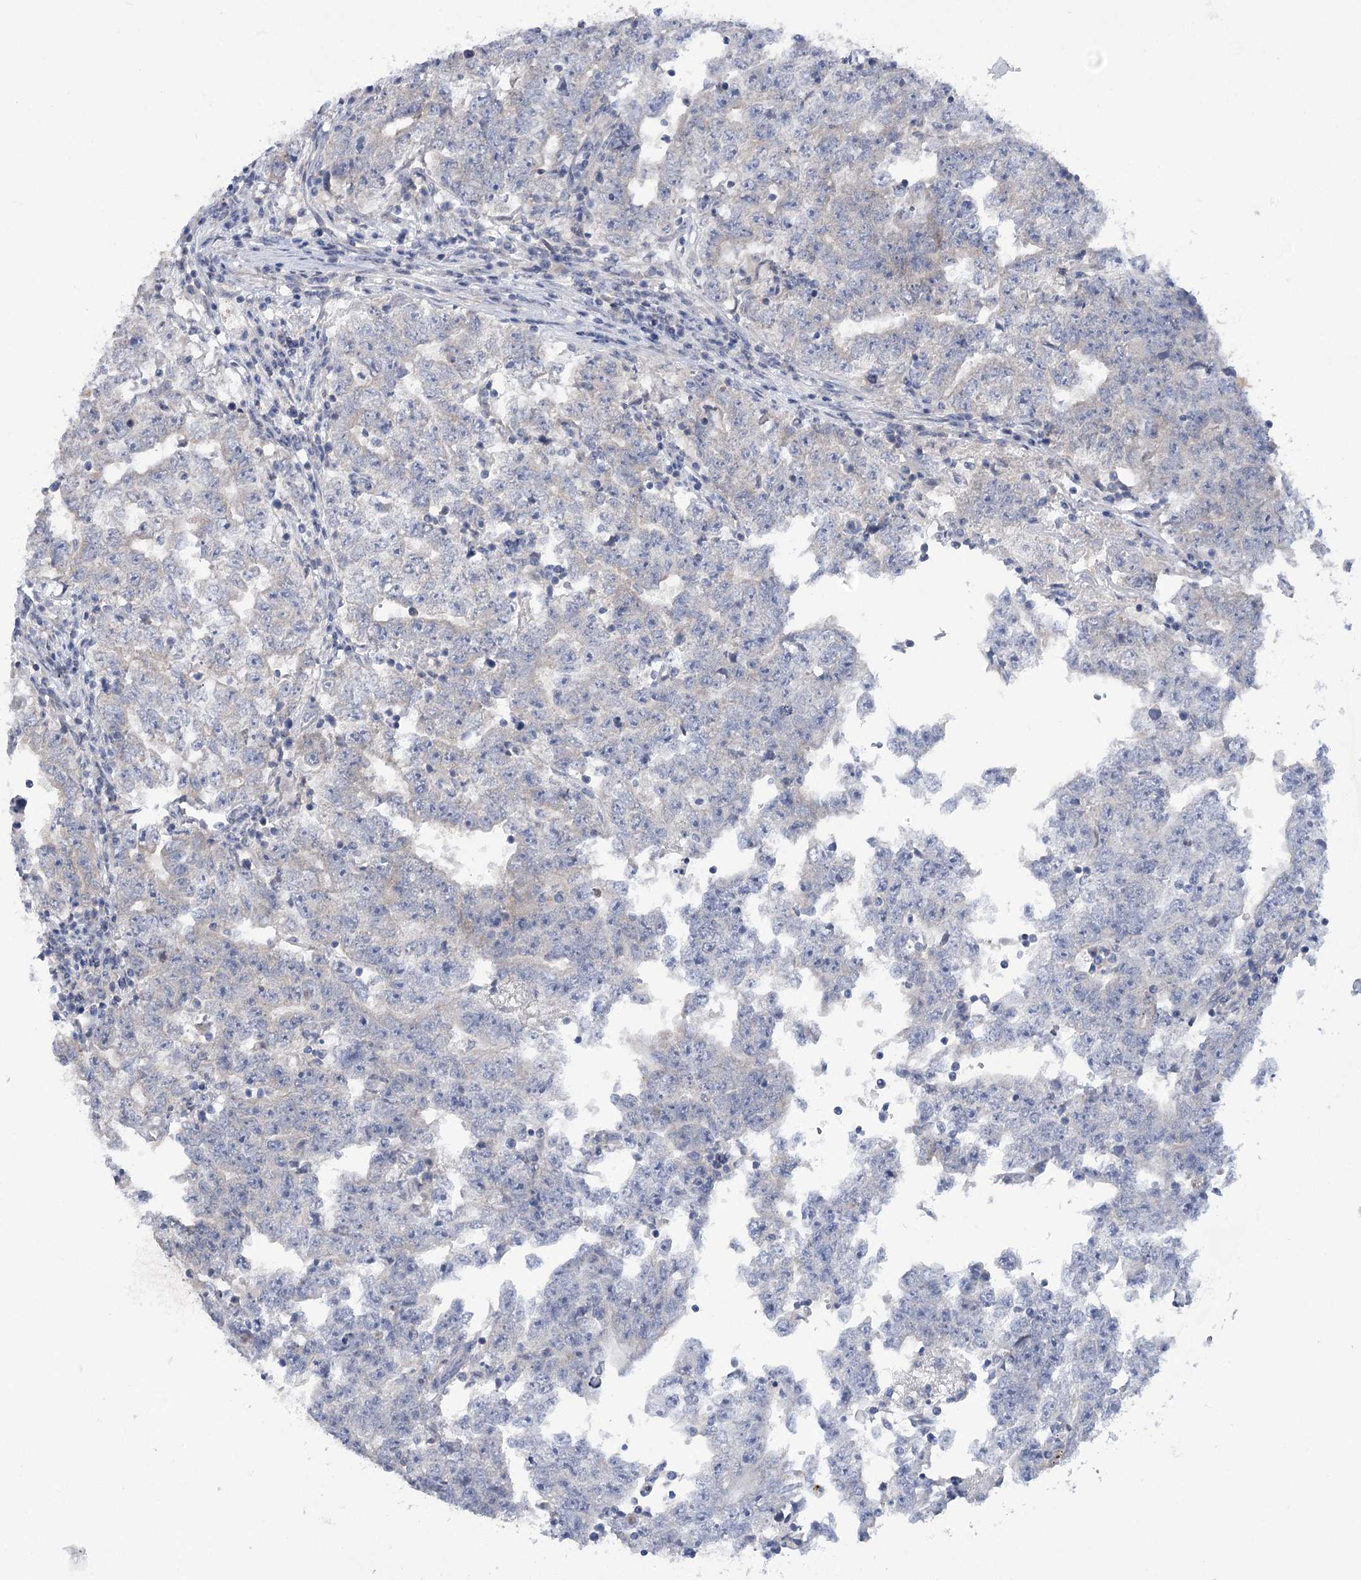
{"staining": {"intensity": "negative", "quantity": "none", "location": "none"}, "tissue": "testis cancer", "cell_type": "Tumor cells", "image_type": "cancer", "snomed": [{"axis": "morphology", "description": "Carcinoma, Embryonal, NOS"}, {"axis": "topography", "description": "Testis"}], "caption": "Immunohistochemical staining of human testis embryonal carcinoma shows no significant positivity in tumor cells.", "gene": "DCUN1D1", "patient": {"sex": "male", "age": 25}}